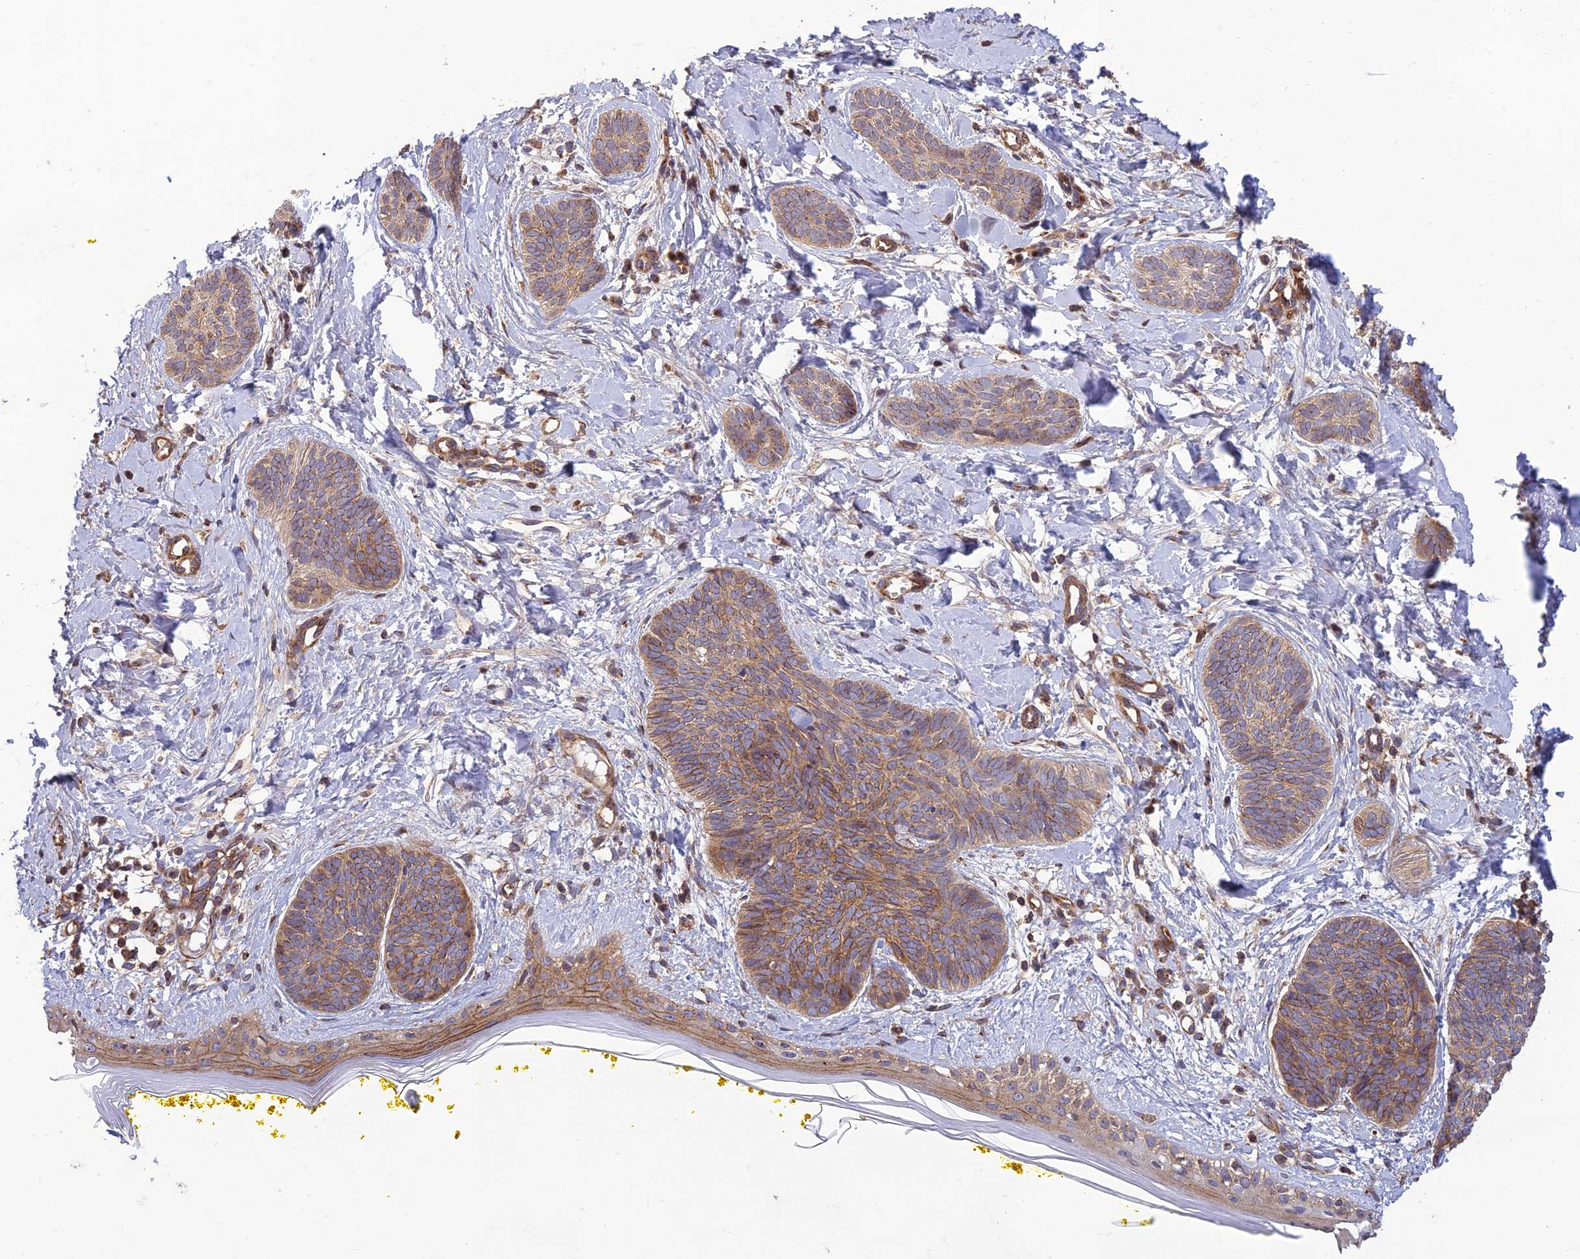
{"staining": {"intensity": "weak", "quantity": ">75%", "location": "cytoplasmic/membranous"}, "tissue": "skin cancer", "cell_type": "Tumor cells", "image_type": "cancer", "snomed": [{"axis": "morphology", "description": "Basal cell carcinoma"}, {"axis": "topography", "description": "Skin"}], "caption": "The micrograph displays a brown stain indicating the presence of a protein in the cytoplasmic/membranous of tumor cells in skin basal cell carcinoma. The protein is stained brown, and the nuclei are stained in blue (DAB IHC with brightfield microscopy, high magnification).", "gene": "TMEM131L", "patient": {"sex": "female", "age": 81}}